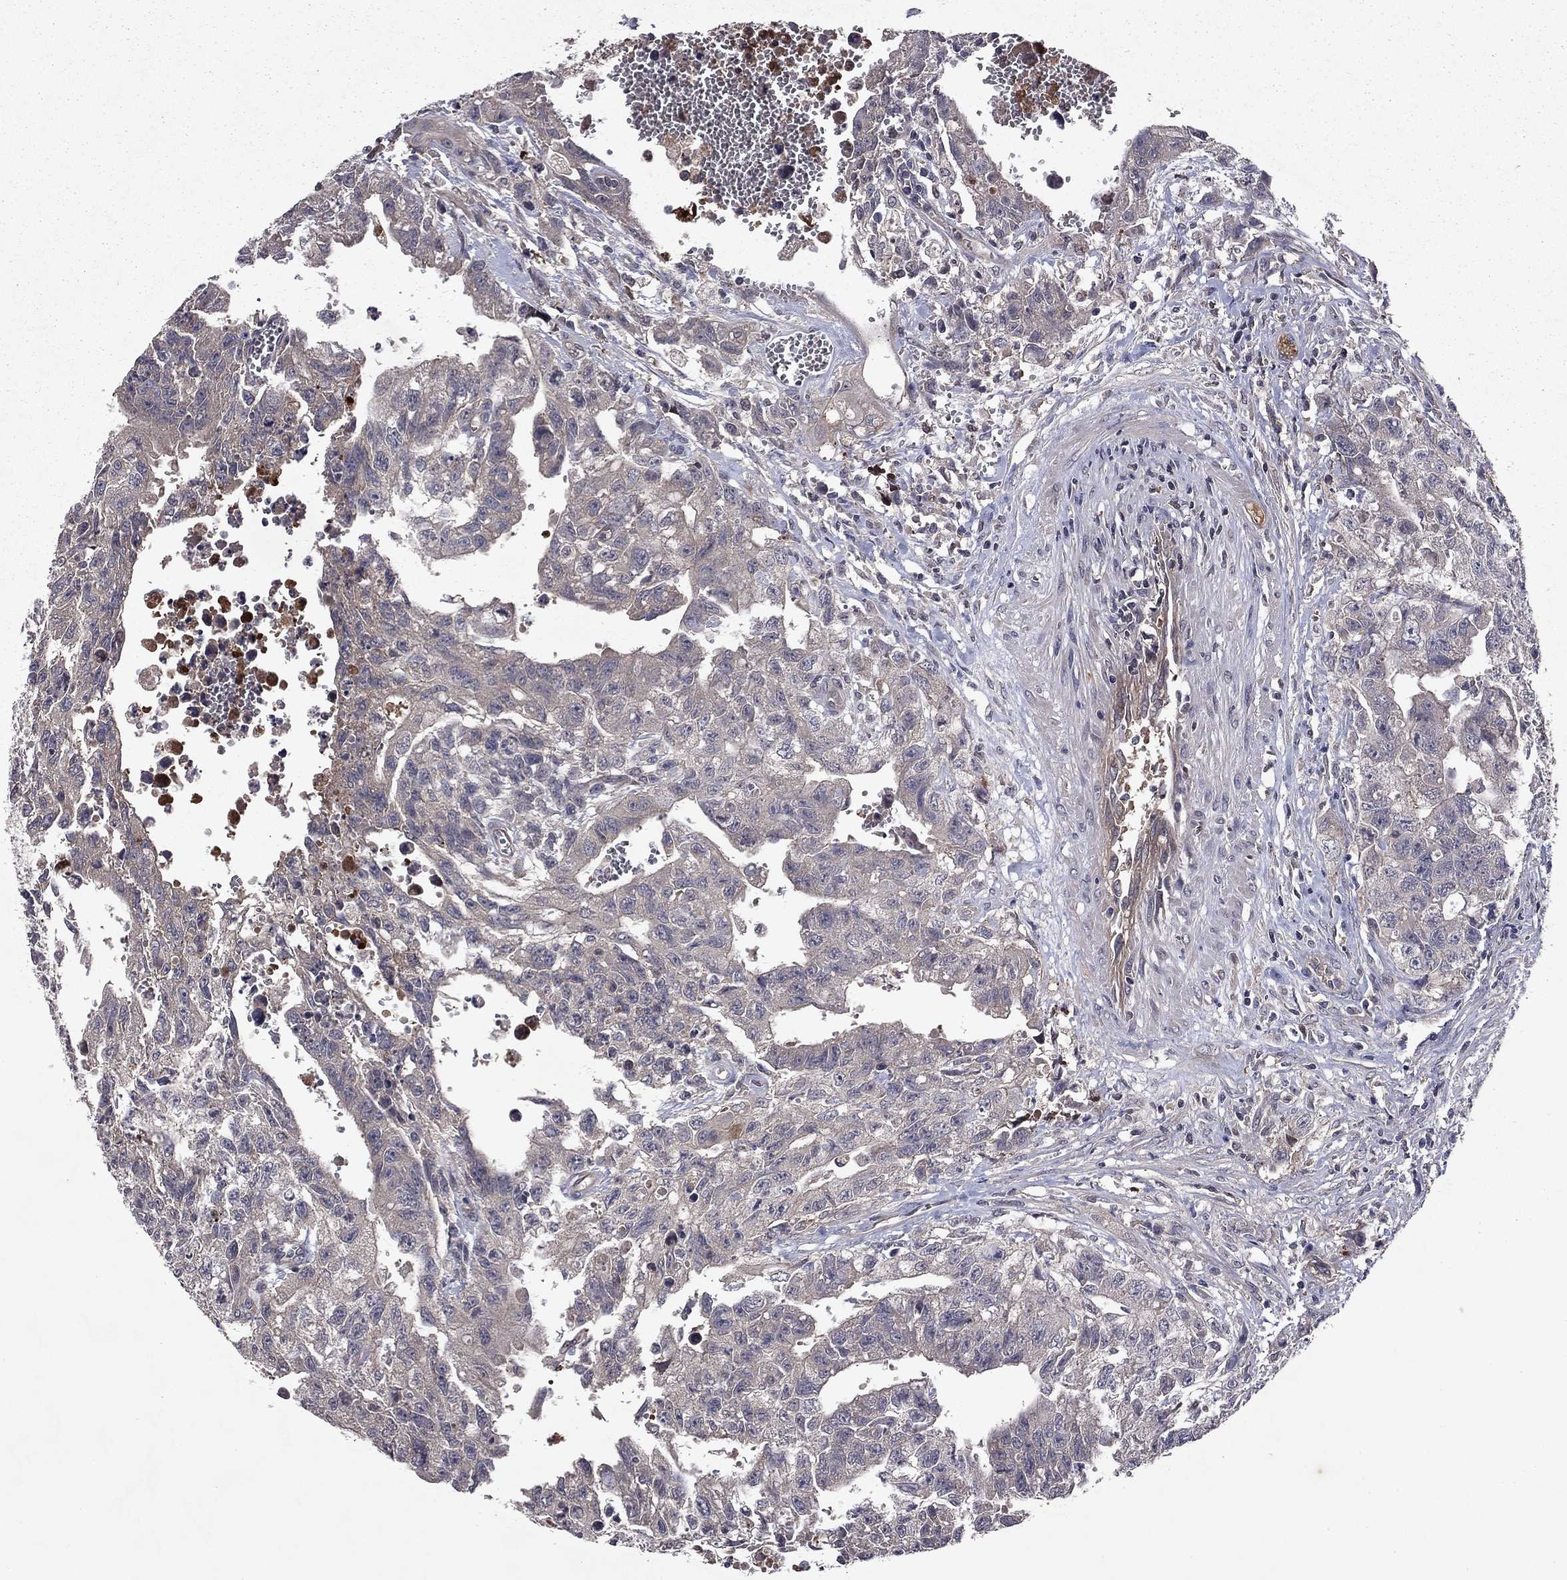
{"staining": {"intensity": "negative", "quantity": "none", "location": "none"}, "tissue": "testis cancer", "cell_type": "Tumor cells", "image_type": "cancer", "snomed": [{"axis": "morphology", "description": "Carcinoma, Embryonal, NOS"}, {"axis": "topography", "description": "Testis"}], "caption": "Immunohistochemistry histopathology image of neoplastic tissue: human testis cancer stained with DAB (3,3'-diaminobenzidine) exhibits no significant protein positivity in tumor cells.", "gene": "PROS1", "patient": {"sex": "male", "age": 24}}